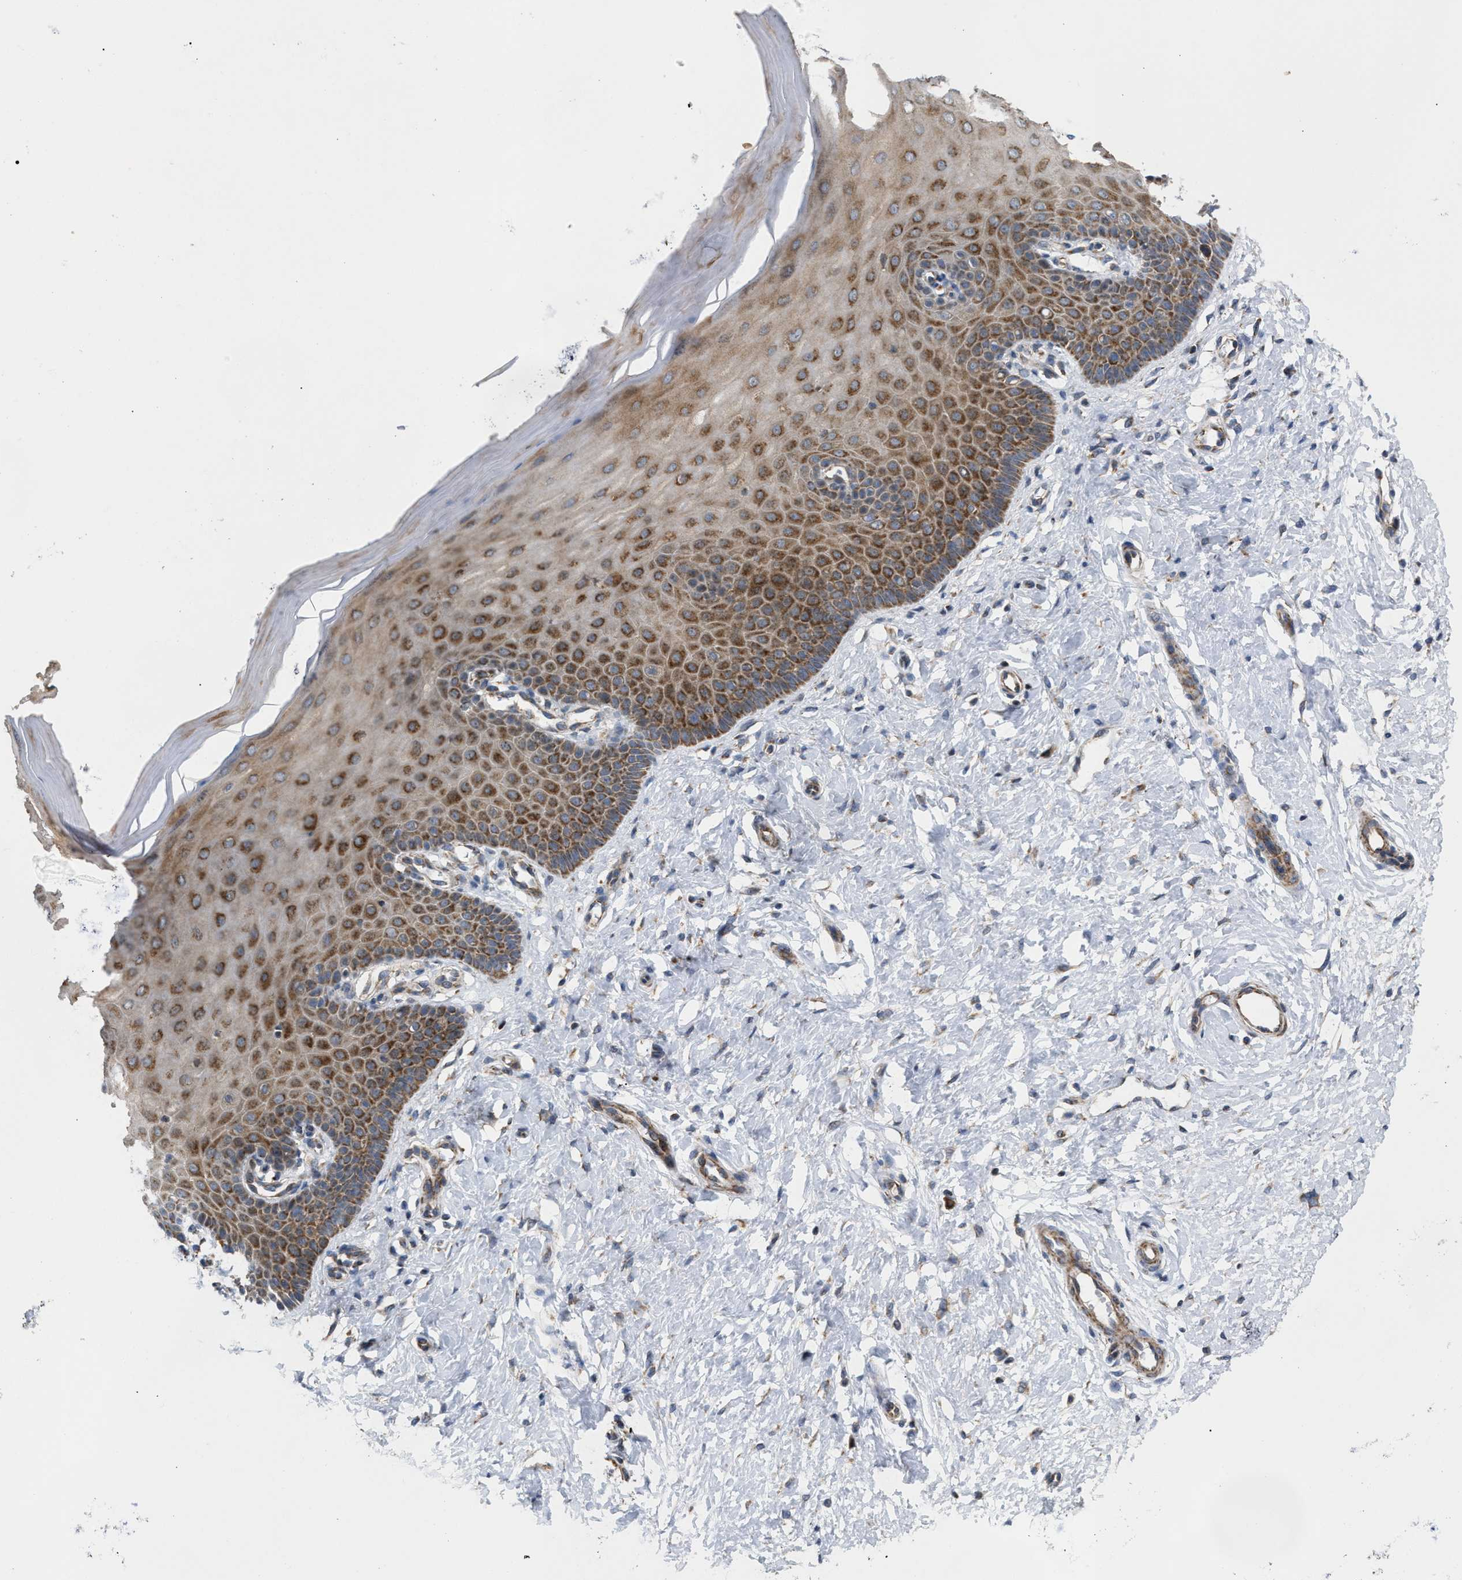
{"staining": {"intensity": "strong", "quantity": ">75%", "location": "cytoplasmic/membranous"}, "tissue": "cervix", "cell_type": "Squamous epithelial cells", "image_type": "normal", "snomed": [{"axis": "morphology", "description": "Normal tissue, NOS"}, {"axis": "topography", "description": "Cervix"}], "caption": "Protein expression analysis of normal cervix reveals strong cytoplasmic/membranous positivity in approximately >75% of squamous epithelial cells. Using DAB (brown) and hematoxylin (blue) stains, captured at high magnification using brightfield microscopy.", "gene": "TACO1", "patient": {"sex": "female", "age": 55}}